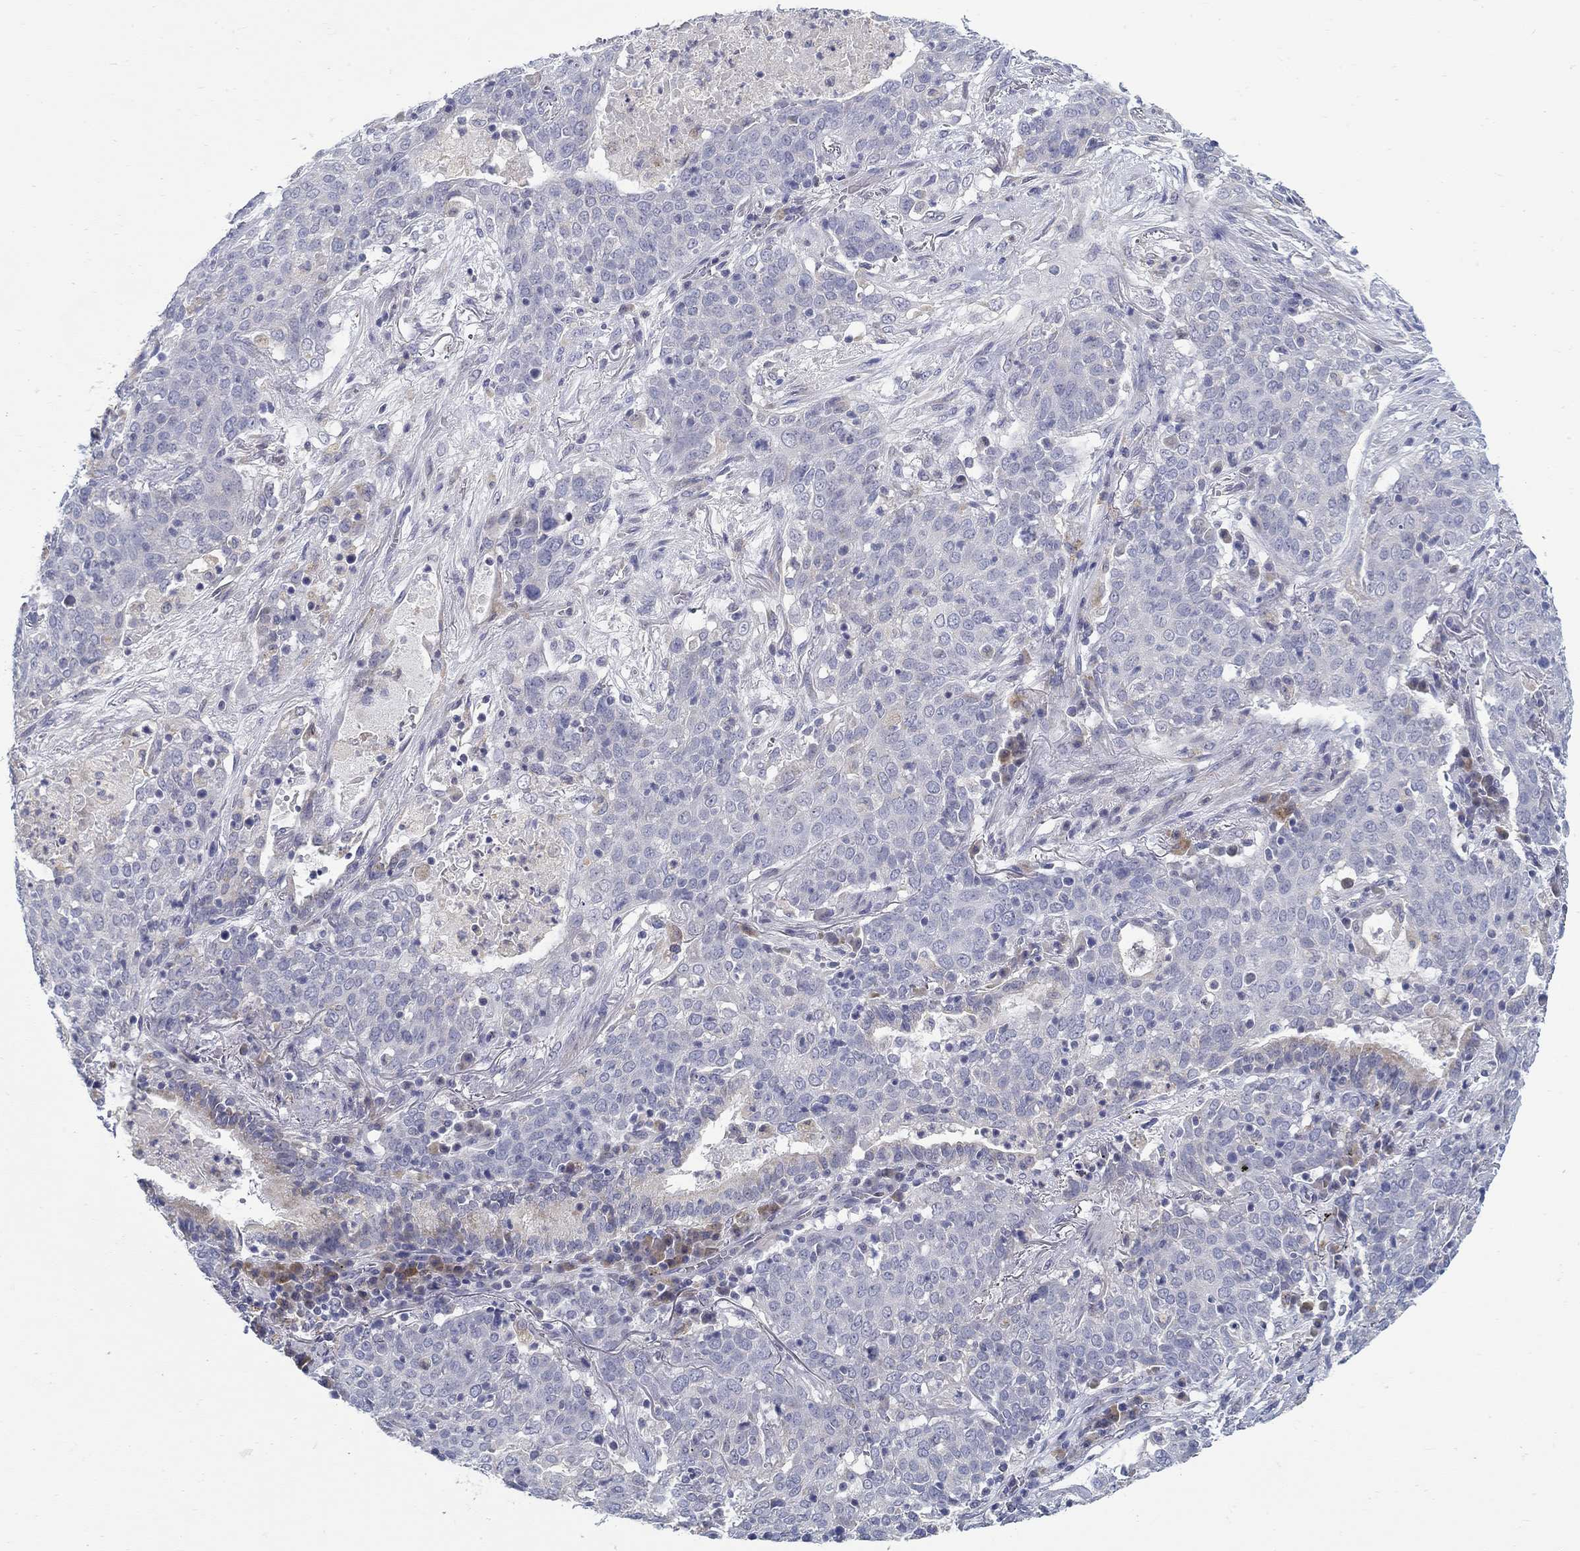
{"staining": {"intensity": "negative", "quantity": "none", "location": "none"}, "tissue": "lung cancer", "cell_type": "Tumor cells", "image_type": "cancer", "snomed": [{"axis": "morphology", "description": "Squamous cell carcinoma, NOS"}, {"axis": "topography", "description": "Lung"}], "caption": "Human lung cancer (squamous cell carcinoma) stained for a protein using immunohistochemistry shows no staining in tumor cells.", "gene": "ABCA4", "patient": {"sex": "male", "age": 82}}